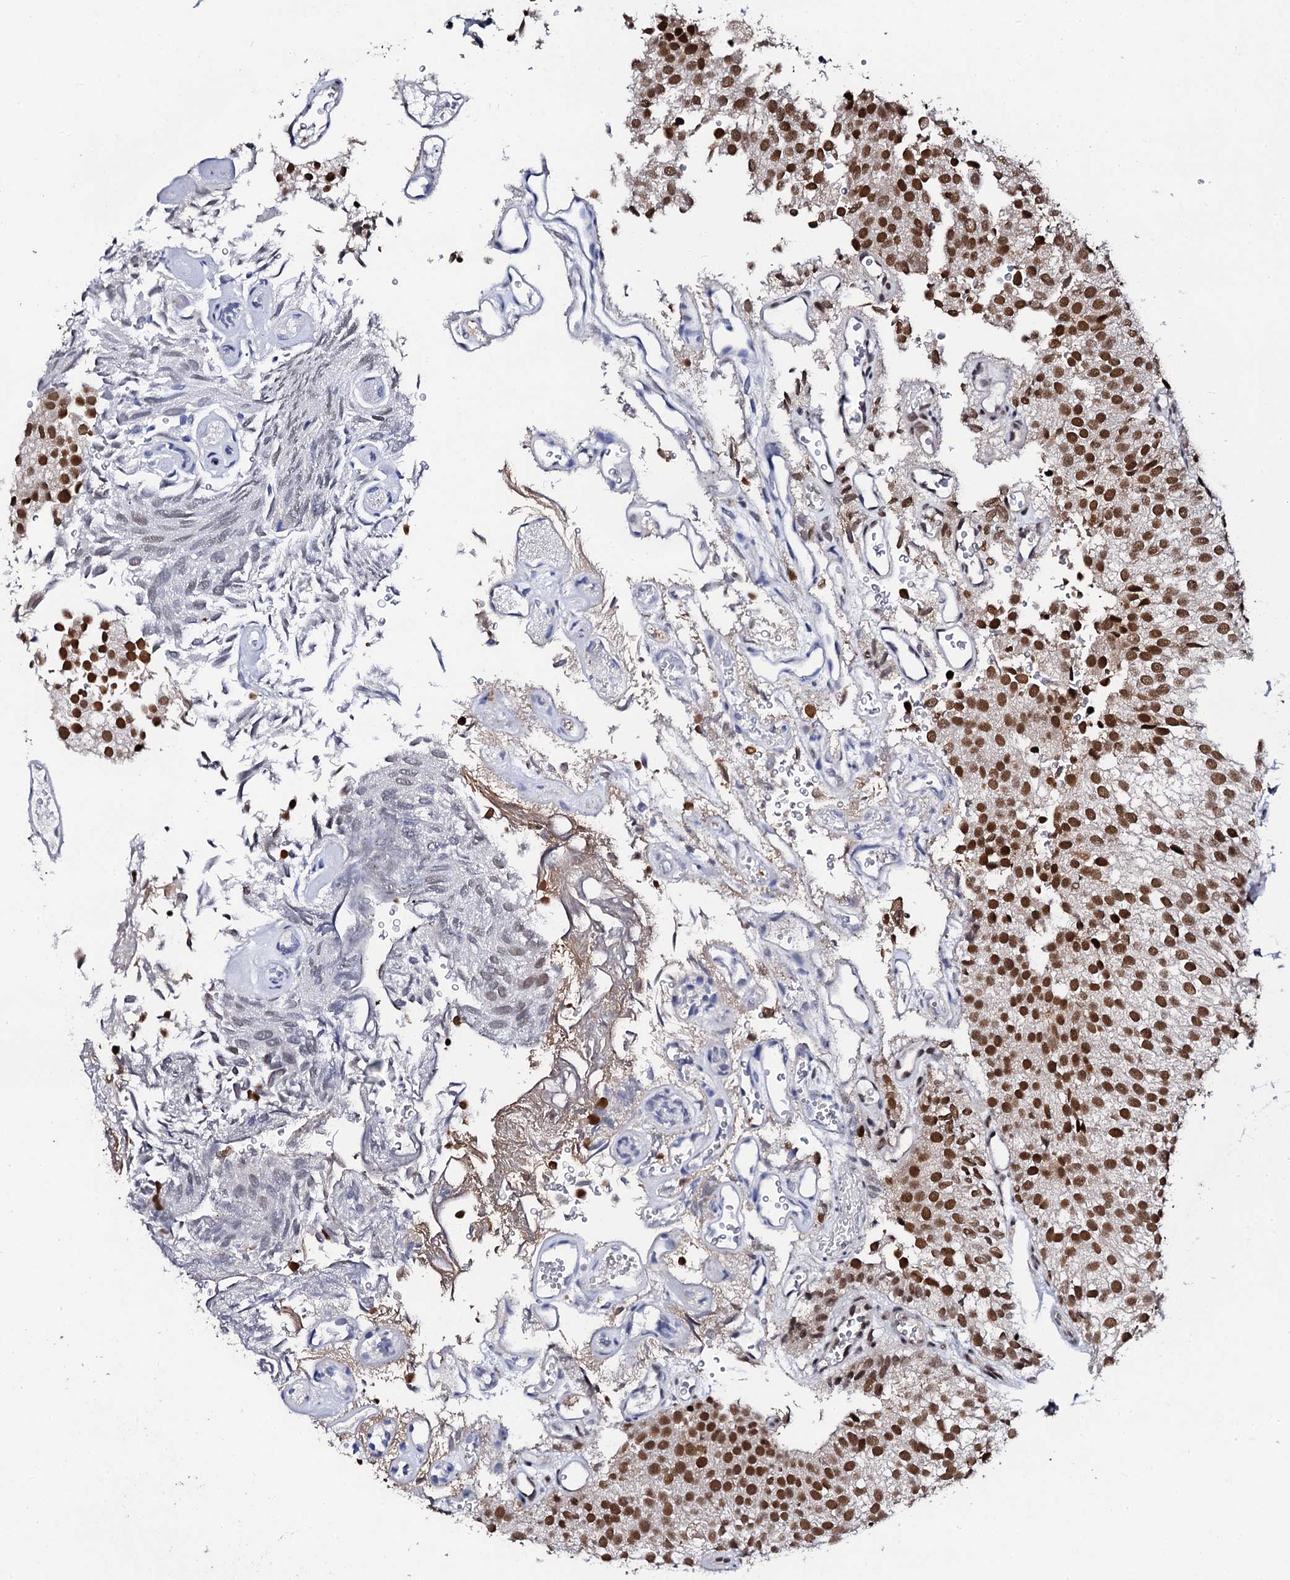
{"staining": {"intensity": "strong", "quantity": ">75%", "location": "nuclear"}, "tissue": "urothelial cancer", "cell_type": "Tumor cells", "image_type": "cancer", "snomed": [{"axis": "morphology", "description": "Urothelial carcinoma, Low grade"}, {"axis": "topography", "description": "Urinary bladder"}], "caption": "A high amount of strong nuclear positivity is appreciated in about >75% of tumor cells in low-grade urothelial carcinoma tissue.", "gene": "CSTF3", "patient": {"sex": "male", "age": 78}}